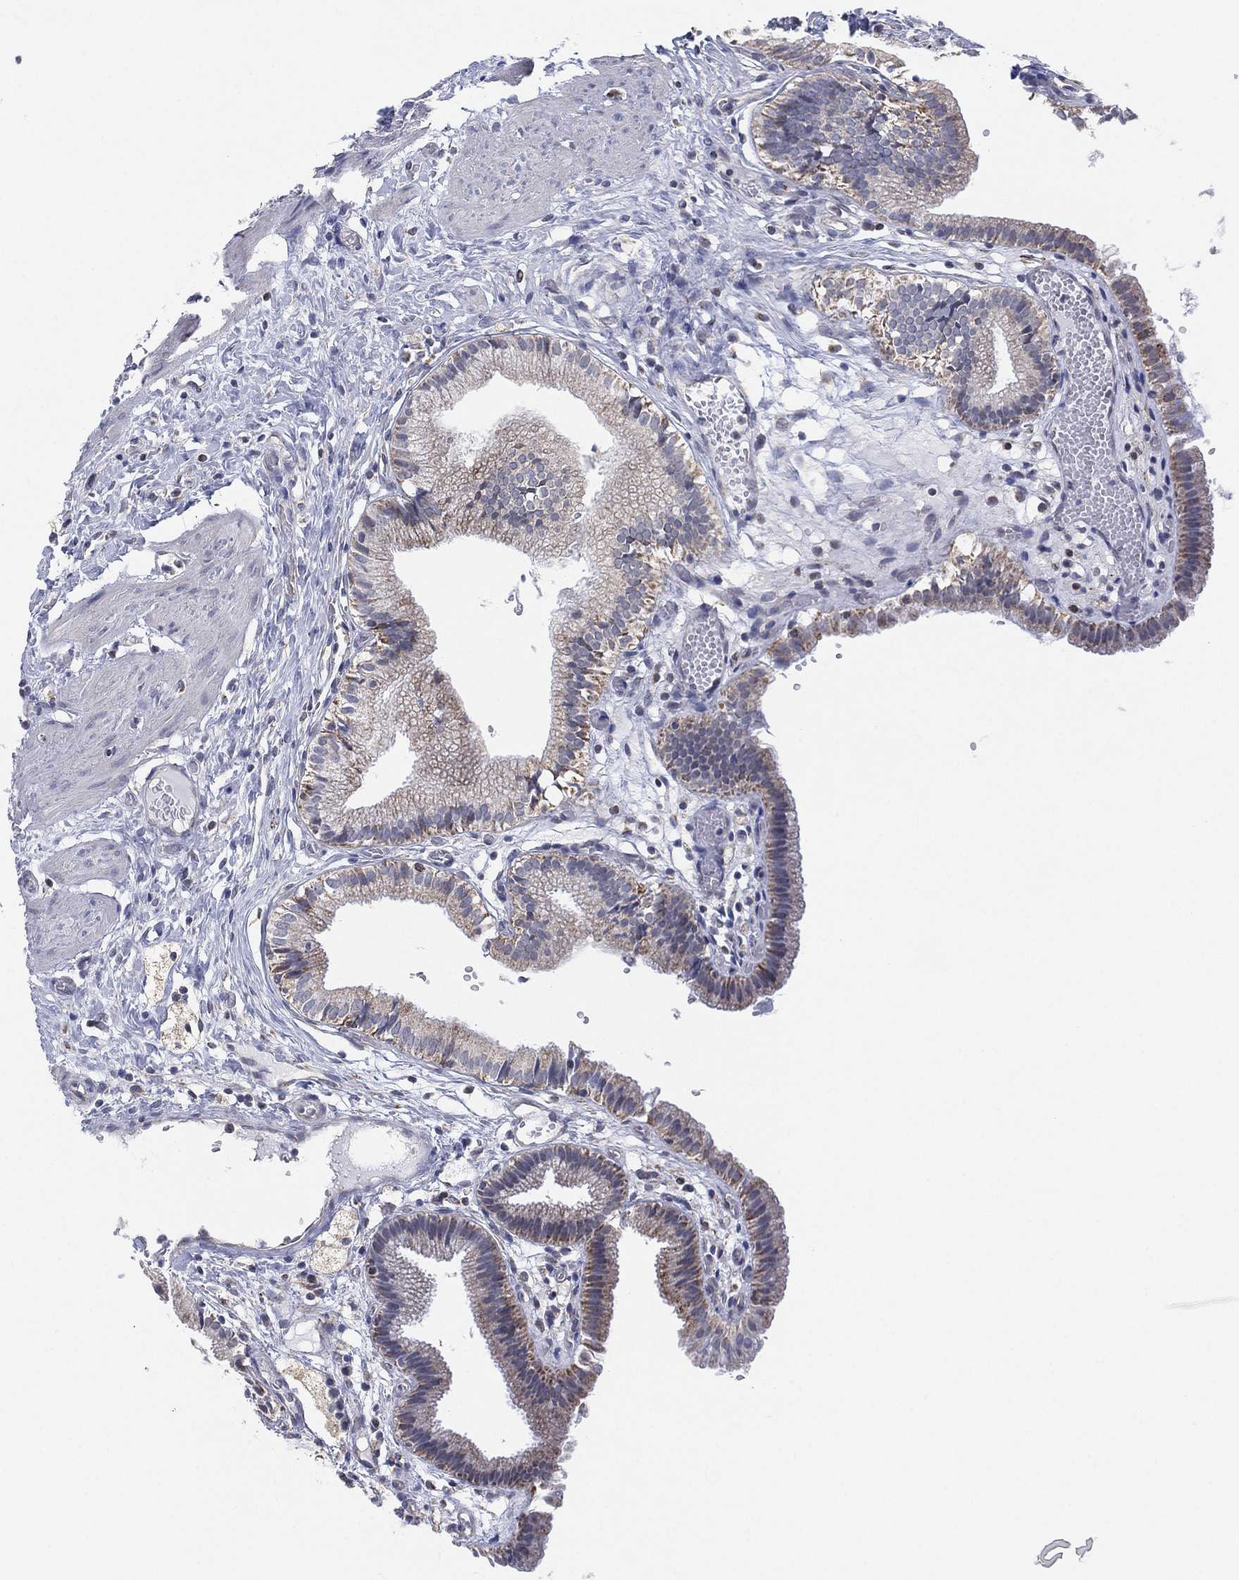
{"staining": {"intensity": "weak", "quantity": "25%-75%", "location": "cytoplasmic/membranous"}, "tissue": "gallbladder", "cell_type": "Glandular cells", "image_type": "normal", "snomed": [{"axis": "morphology", "description": "Normal tissue, NOS"}, {"axis": "topography", "description": "Gallbladder"}], "caption": "Immunohistochemical staining of unremarkable human gallbladder demonstrates low levels of weak cytoplasmic/membranous positivity in approximately 25%-75% of glandular cells.", "gene": "INA", "patient": {"sex": "female", "age": 24}}